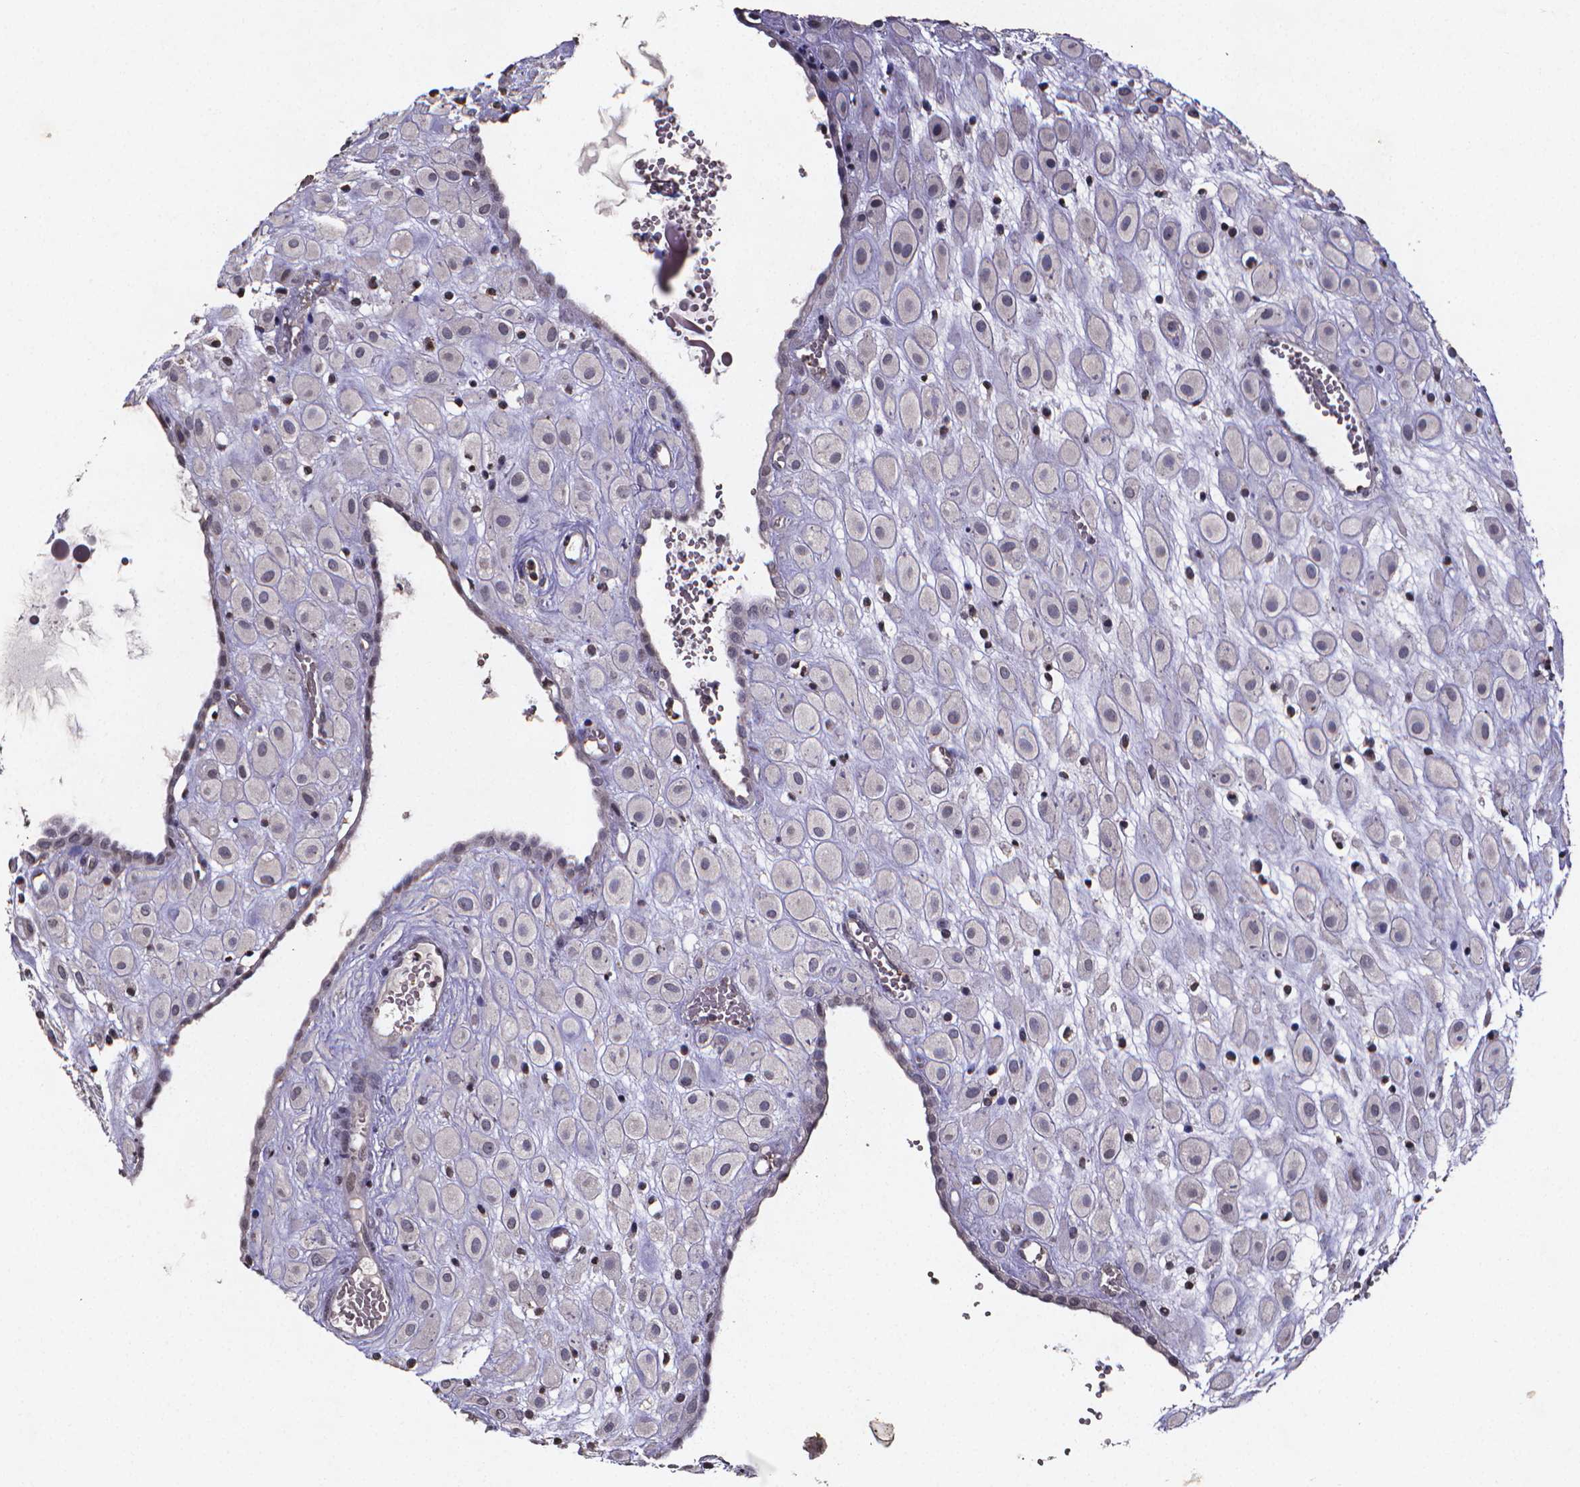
{"staining": {"intensity": "negative", "quantity": "none", "location": "none"}, "tissue": "placenta", "cell_type": "Decidual cells", "image_type": "normal", "snomed": [{"axis": "morphology", "description": "Normal tissue, NOS"}, {"axis": "topography", "description": "Placenta"}], "caption": "DAB (3,3'-diaminobenzidine) immunohistochemical staining of unremarkable placenta shows no significant positivity in decidual cells. (Stains: DAB immunohistochemistry (IHC) with hematoxylin counter stain, Microscopy: brightfield microscopy at high magnification).", "gene": "TP73", "patient": {"sex": "female", "age": 24}}